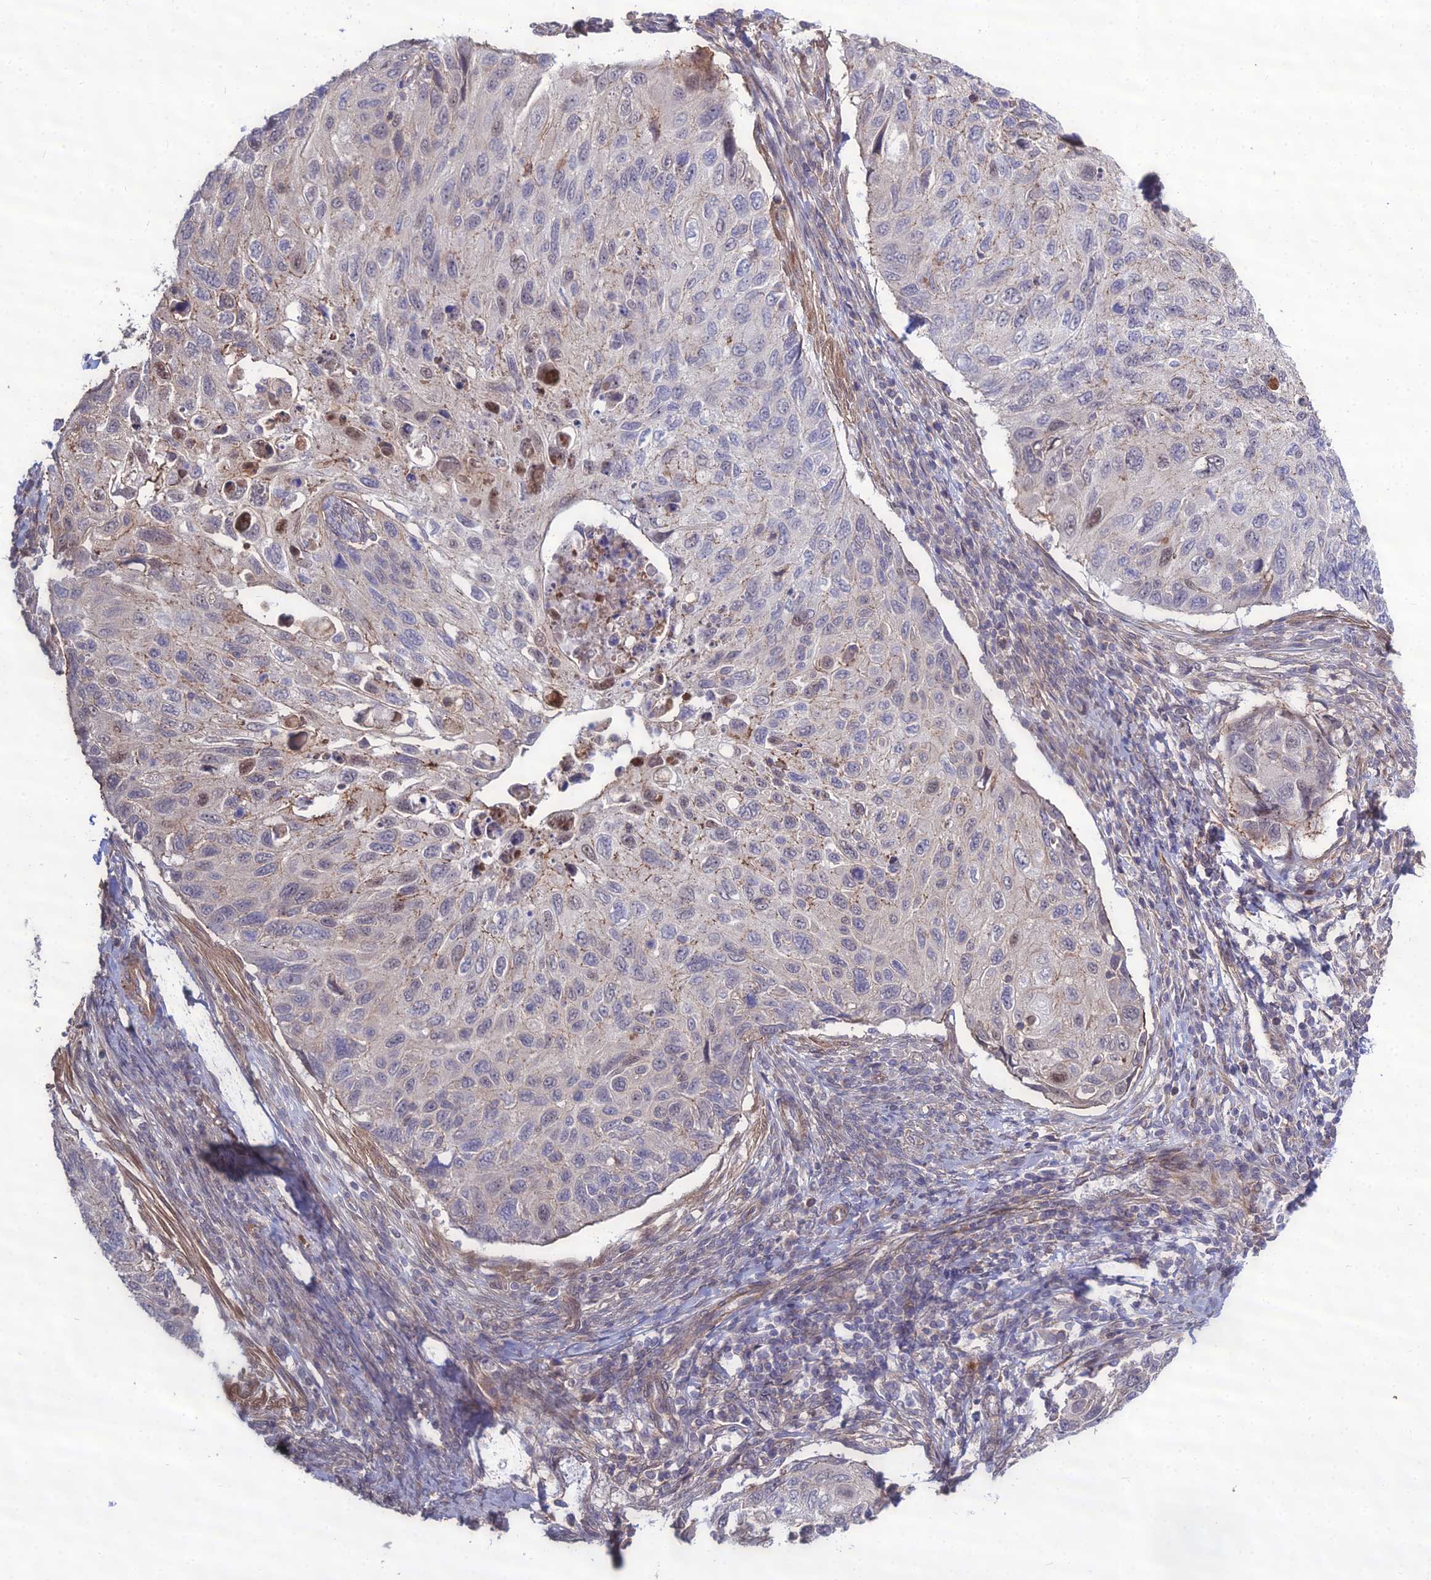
{"staining": {"intensity": "negative", "quantity": "none", "location": "none"}, "tissue": "cervical cancer", "cell_type": "Tumor cells", "image_type": "cancer", "snomed": [{"axis": "morphology", "description": "Squamous cell carcinoma, NOS"}, {"axis": "topography", "description": "Cervix"}], "caption": "Immunohistochemistry micrograph of human cervical cancer stained for a protein (brown), which exhibits no expression in tumor cells.", "gene": "TSPYL2", "patient": {"sex": "female", "age": 70}}